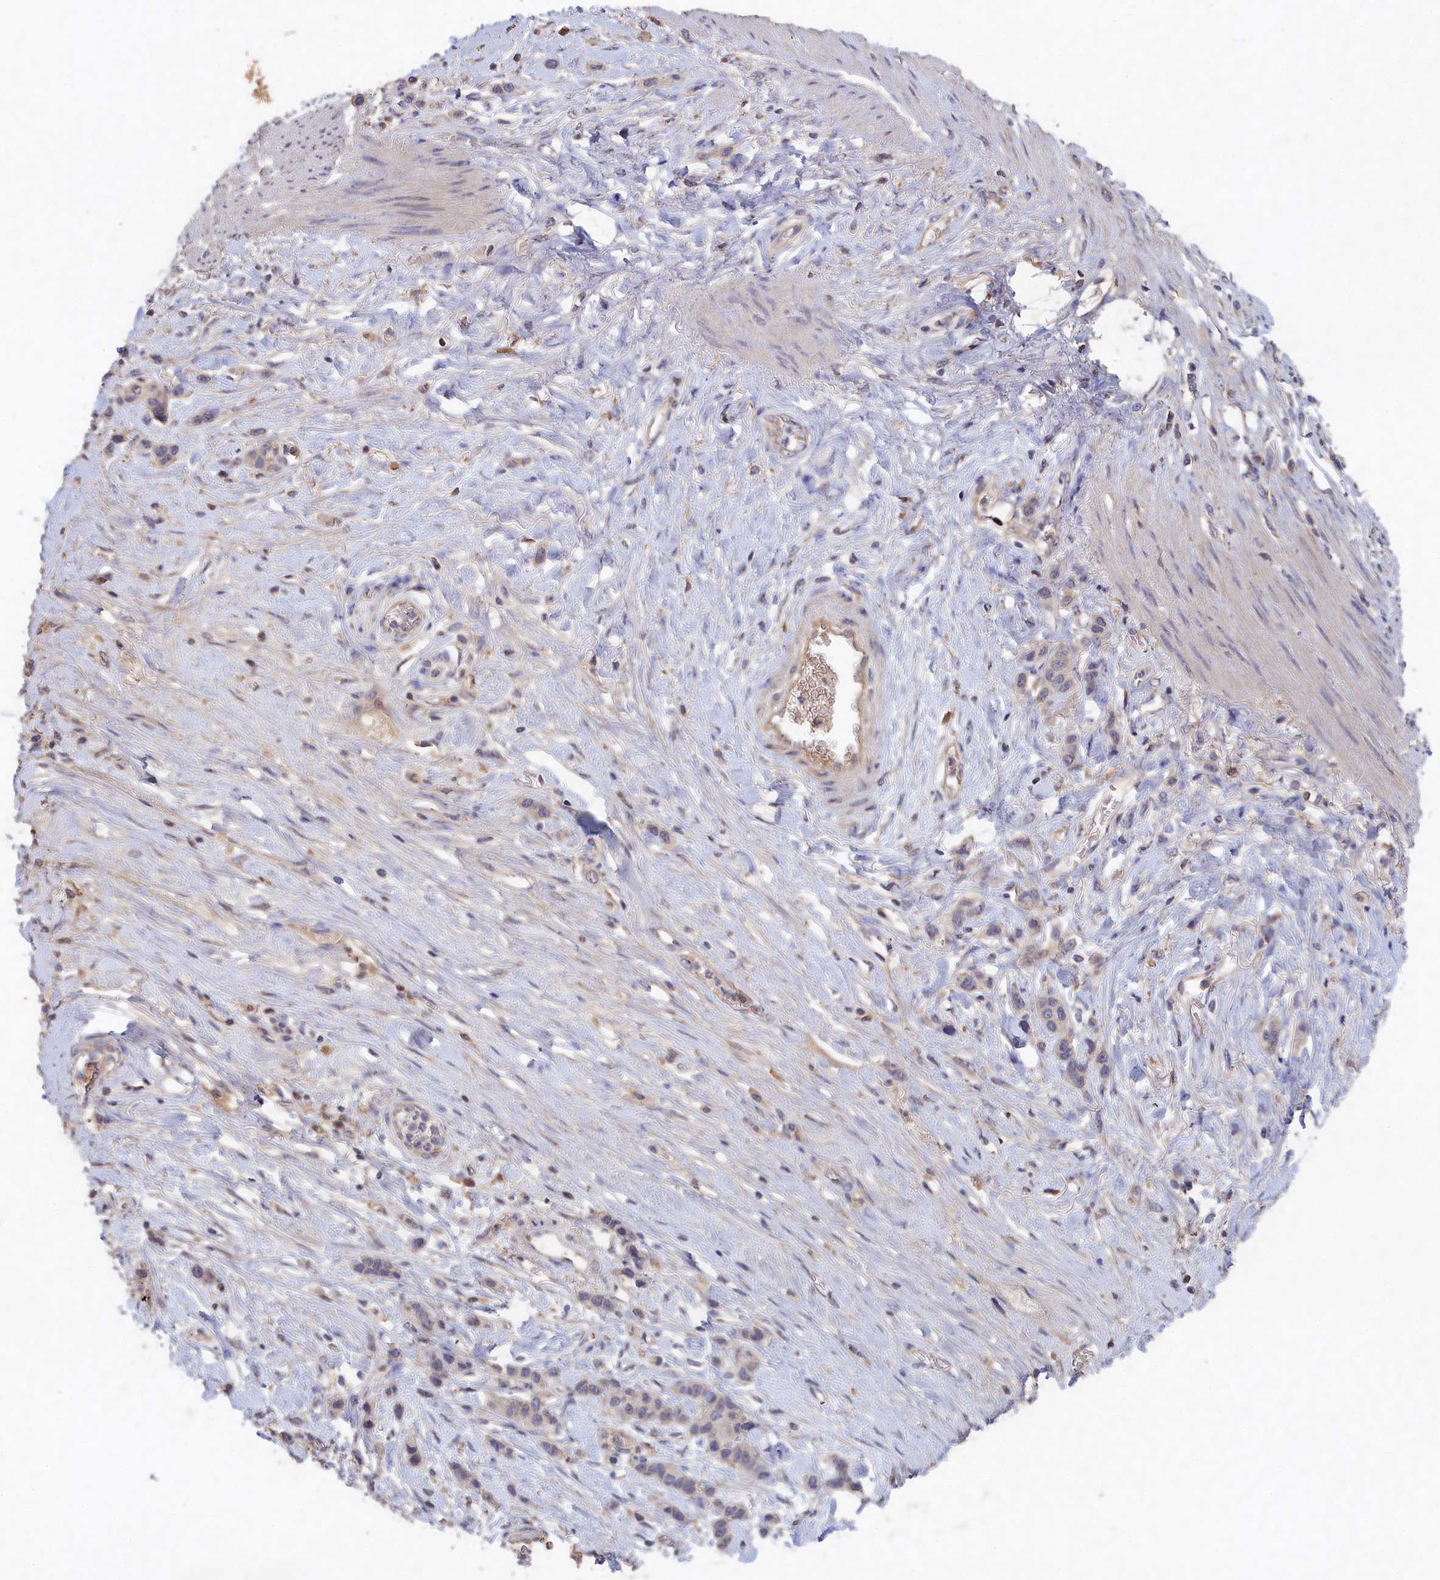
{"staining": {"intensity": "negative", "quantity": "none", "location": "none"}, "tissue": "stomach cancer", "cell_type": "Tumor cells", "image_type": "cancer", "snomed": [{"axis": "morphology", "description": "Adenocarcinoma, NOS"}, {"axis": "morphology", "description": "Adenocarcinoma, High grade"}, {"axis": "topography", "description": "Stomach, upper"}, {"axis": "topography", "description": "Stomach, lower"}], "caption": "Immunohistochemistry (IHC) micrograph of neoplastic tissue: adenocarcinoma (stomach) stained with DAB shows no significant protein staining in tumor cells.", "gene": "CELF5", "patient": {"sex": "female", "age": 65}}